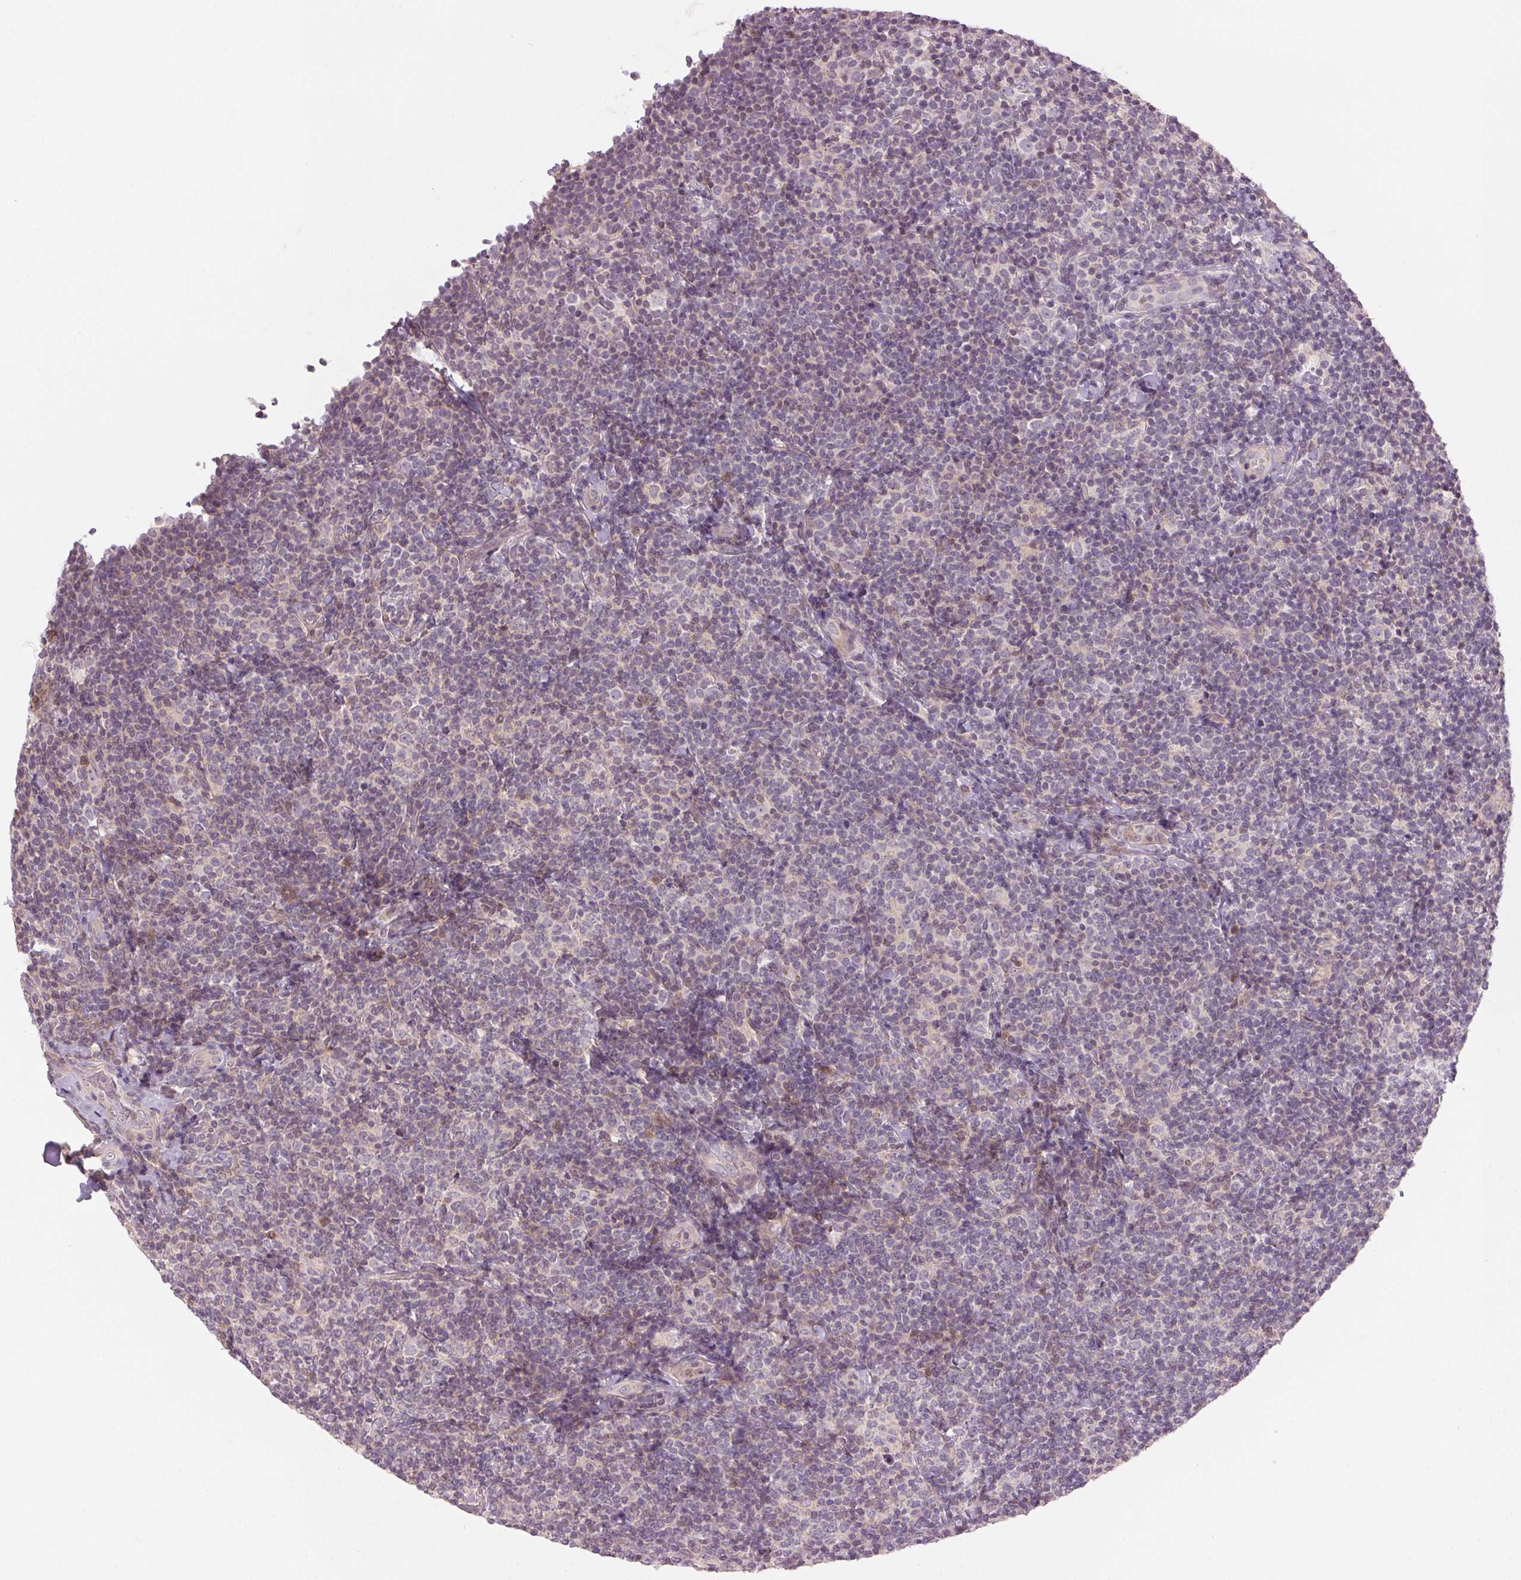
{"staining": {"intensity": "negative", "quantity": "none", "location": "none"}, "tissue": "lymphoma", "cell_type": "Tumor cells", "image_type": "cancer", "snomed": [{"axis": "morphology", "description": "Malignant lymphoma, non-Hodgkin's type, Low grade"}, {"axis": "topography", "description": "Lymph node"}], "caption": "High magnification brightfield microscopy of low-grade malignant lymphoma, non-Hodgkin's type stained with DAB (brown) and counterstained with hematoxylin (blue): tumor cells show no significant staining.", "gene": "HHLA2", "patient": {"sex": "female", "age": 56}}